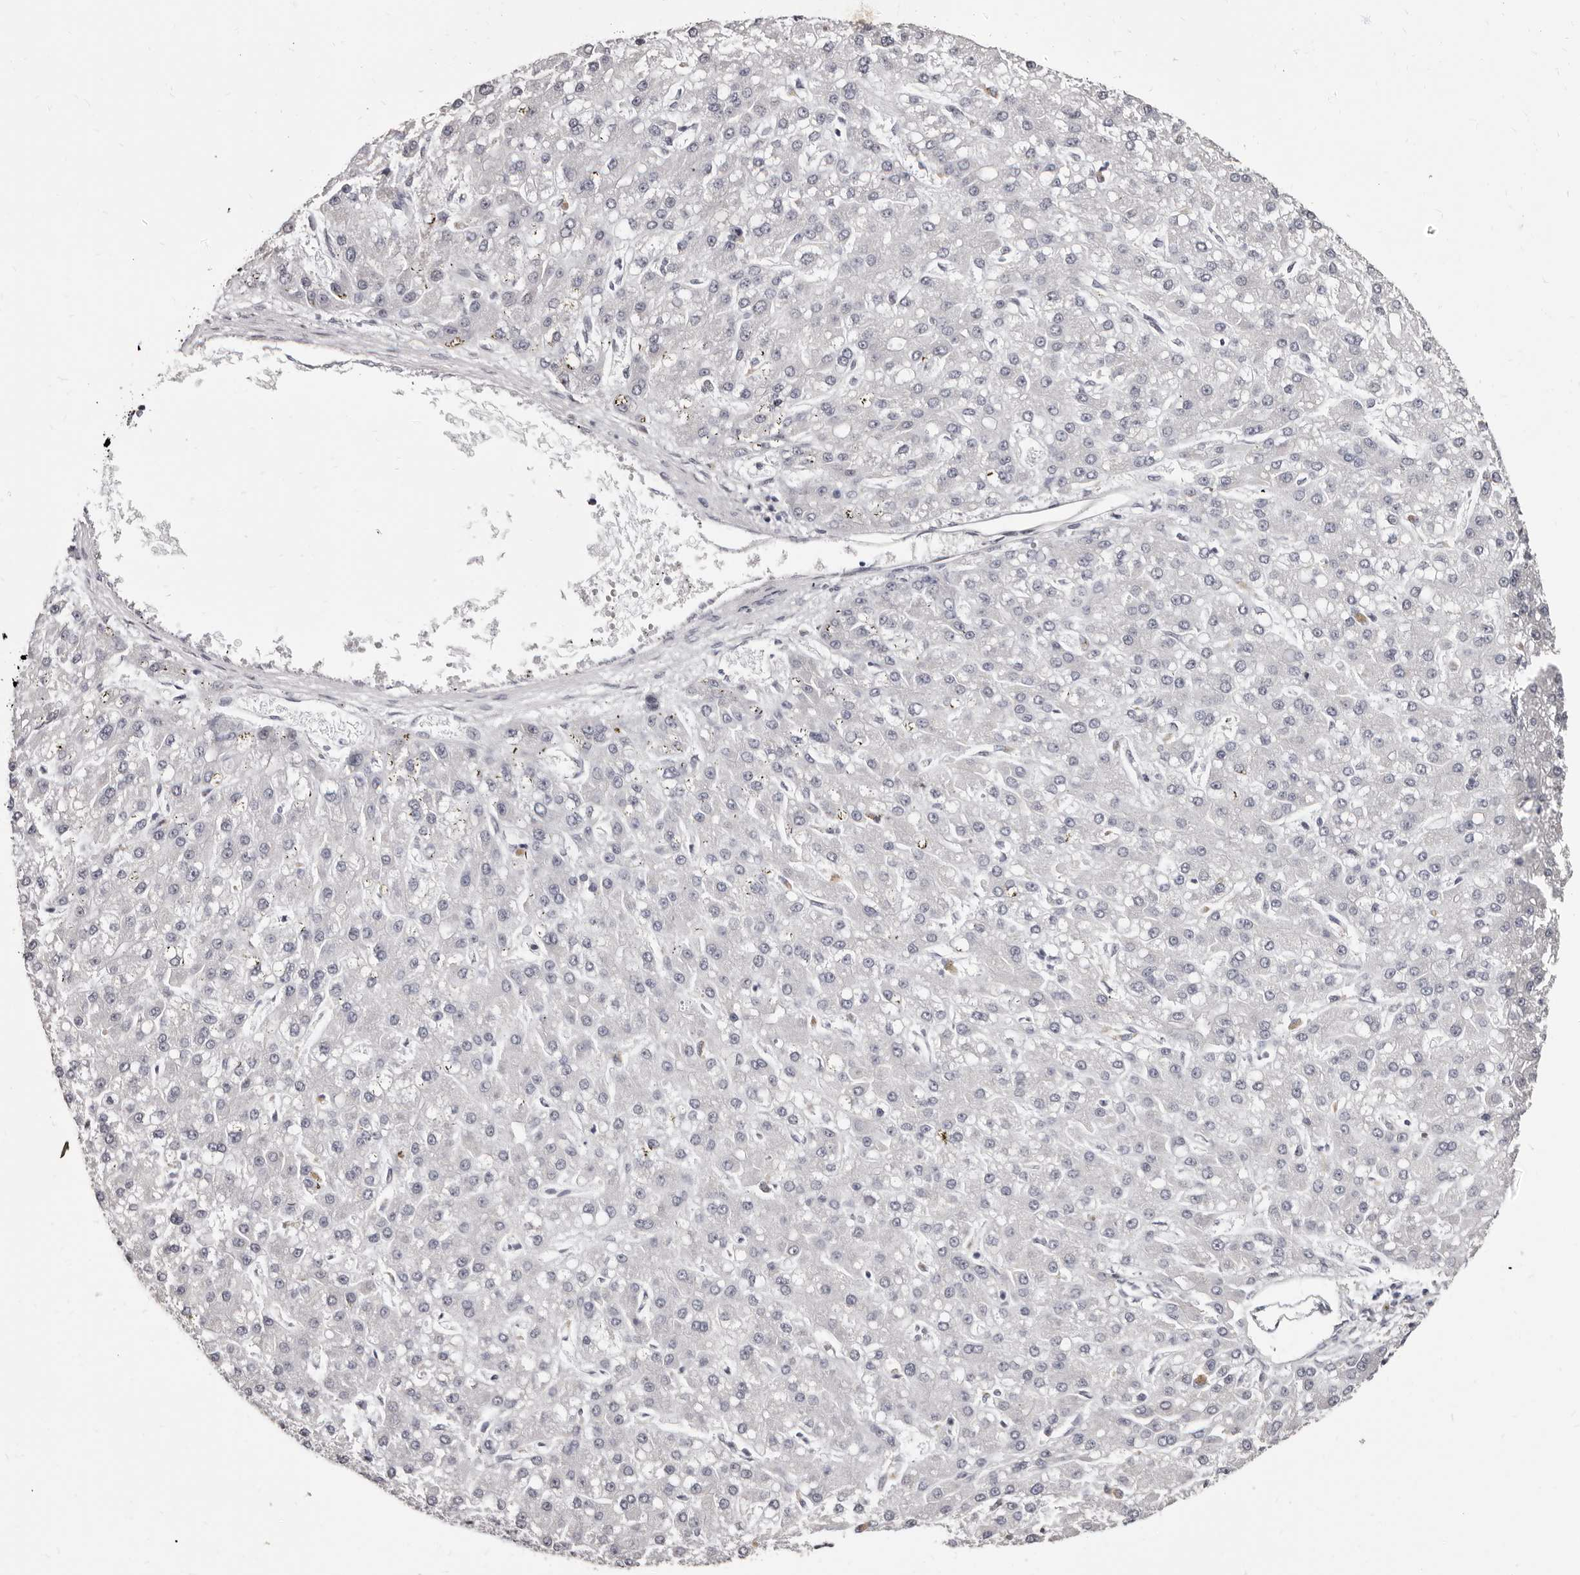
{"staining": {"intensity": "negative", "quantity": "none", "location": "none"}, "tissue": "liver cancer", "cell_type": "Tumor cells", "image_type": "cancer", "snomed": [{"axis": "morphology", "description": "Carcinoma, Hepatocellular, NOS"}, {"axis": "topography", "description": "Liver"}], "caption": "This image is of hepatocellular carcinoma (liver) stained with immunohistochemistry (IHC) to label a protein in brown with the nuclei are counter-stained blue. There is no expression in tumor cells.", "gene": "KHDRBS2", "patient": {"sex": "male", "age": 67}}